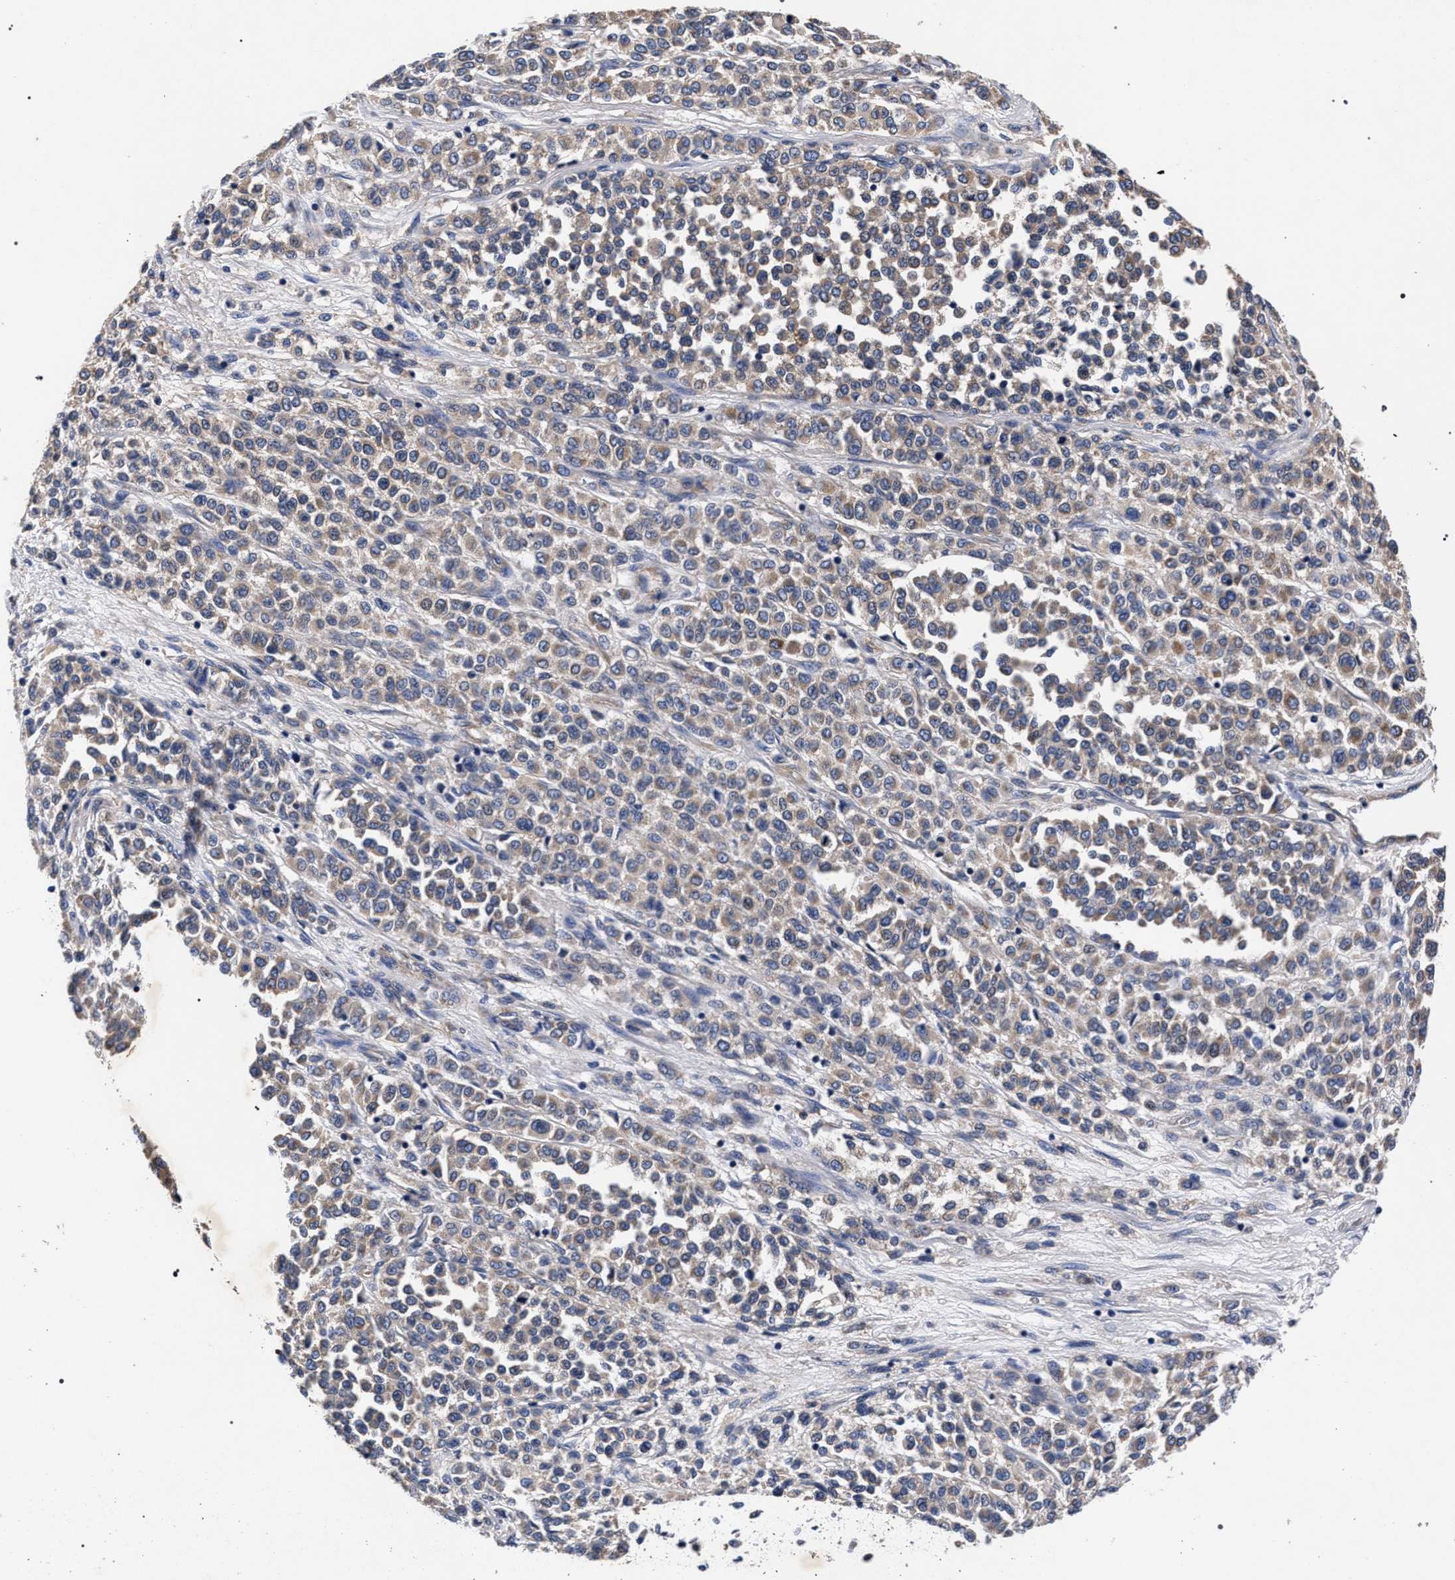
{"staining": {"intensity": "weak", "quantity": "25%-75%", "location": "cytoplasmic/membranous"}, "tissue": "melanoma", "cell_type": "Tumor cells", "image_type": "cancer", "snomed": [{"axis": "morphology", "description": "Malignant melanoma, Metastatic site"}, {"axis": "topography", "description": "Pancreas"}], "caption": "Brown immunohistochemical staining in human melanoma displays weak cytoplasmic/membranous positivity in about 25%-75% of tumor cells.", "gene": "CFAP95", "patient": {"sex": "female", "age": 30}}